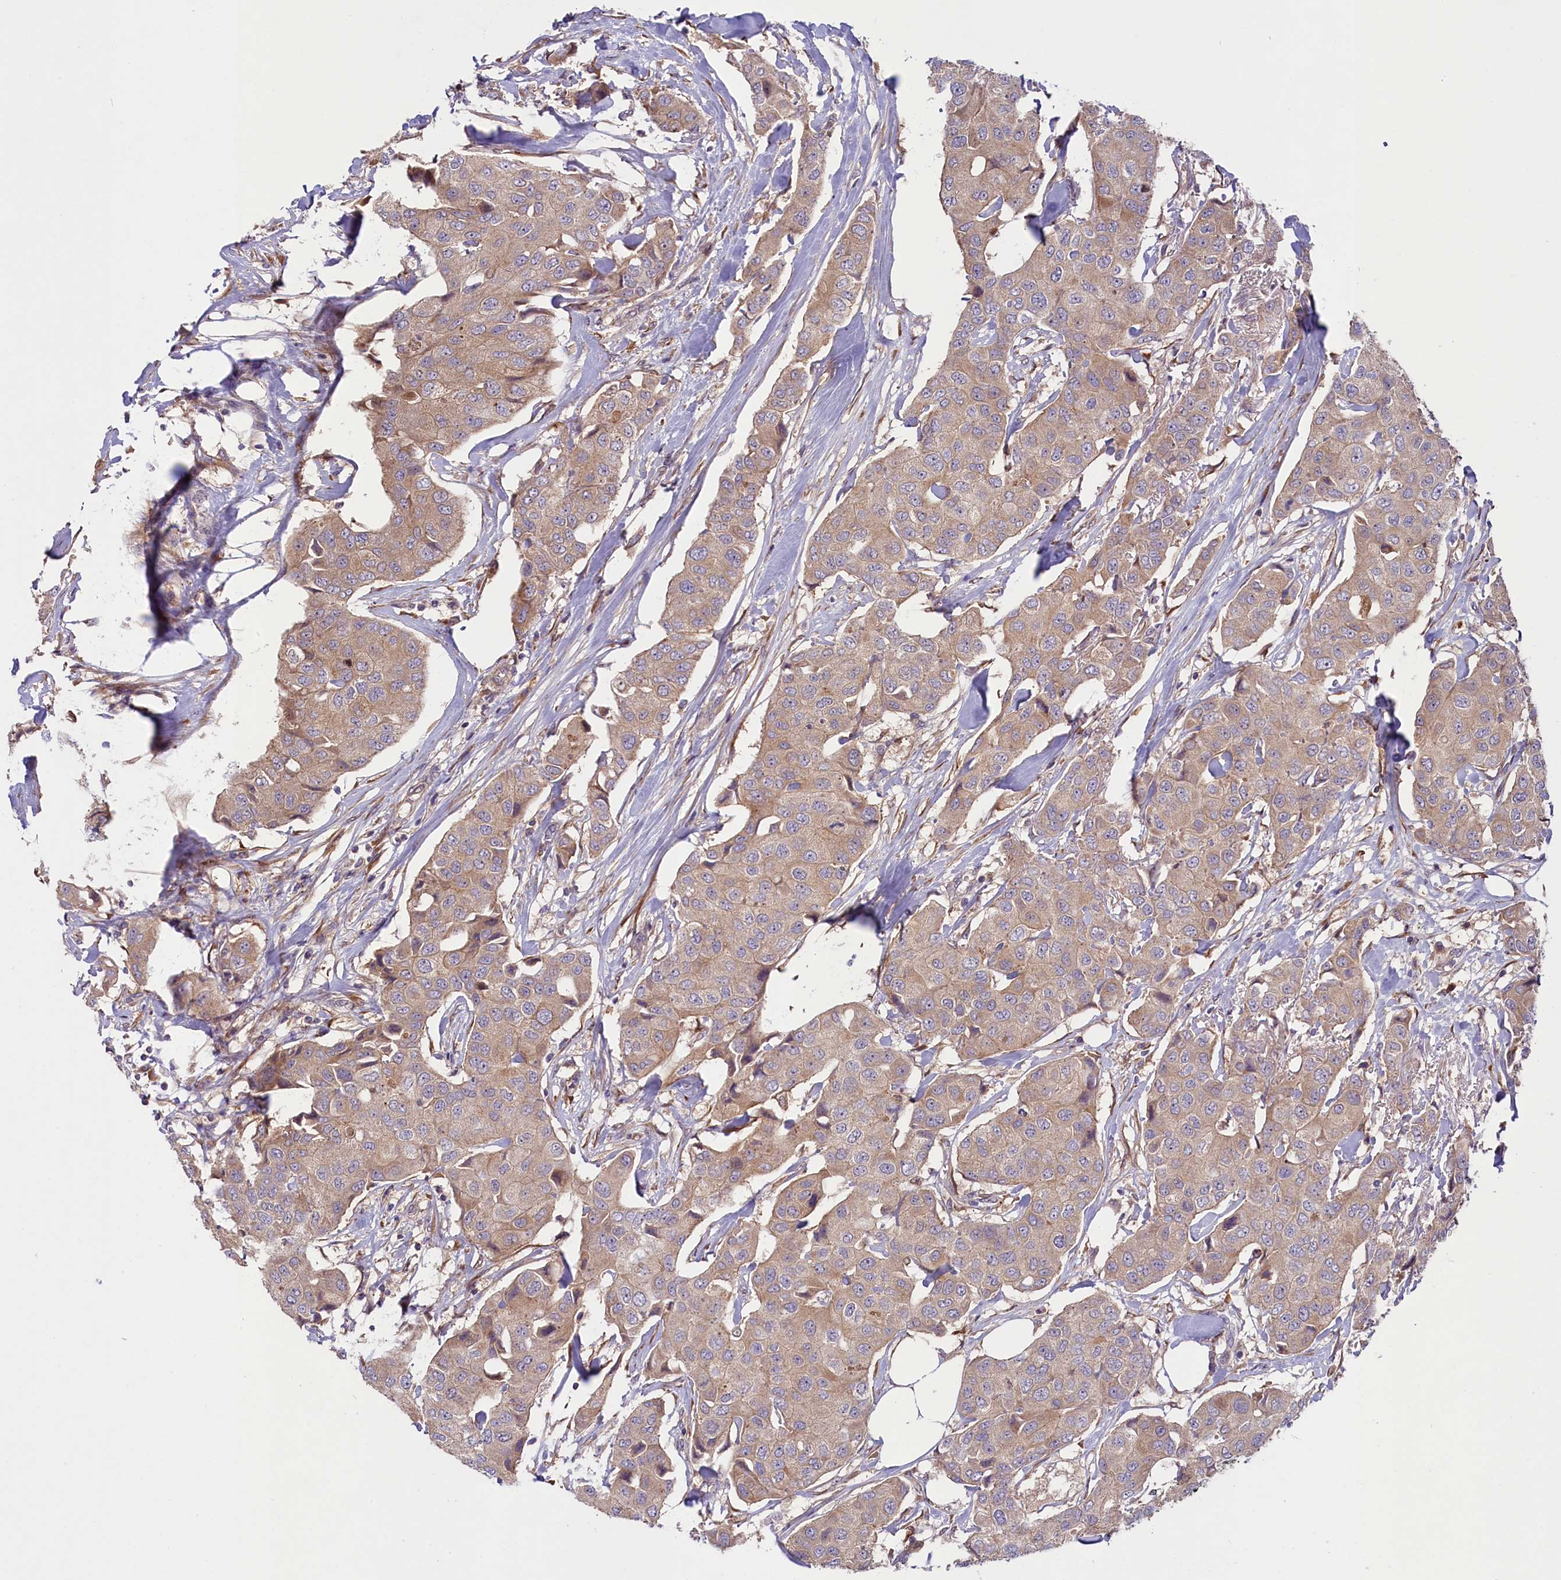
{"staining": {"intensity": "weak", "quantity": "25%-75%", "location": "cytoplasmic/membranous"}, "tissue": "breast cancer", "cell_type": "Tumor cells", "image_type": "cancer", "snomed": [{"axis": "morphology", "description": "Duct carcinoma"}, {"axis": "topography", "description": "Breast"}], "caption": "Weak cytoplasmic/membranous protein expression is appreciated in about 25%-75% of tumor cells in invasive ductal carcinoma (breast).", "gene": "COG8", "patient": {"sex": "female", "age": 80}}